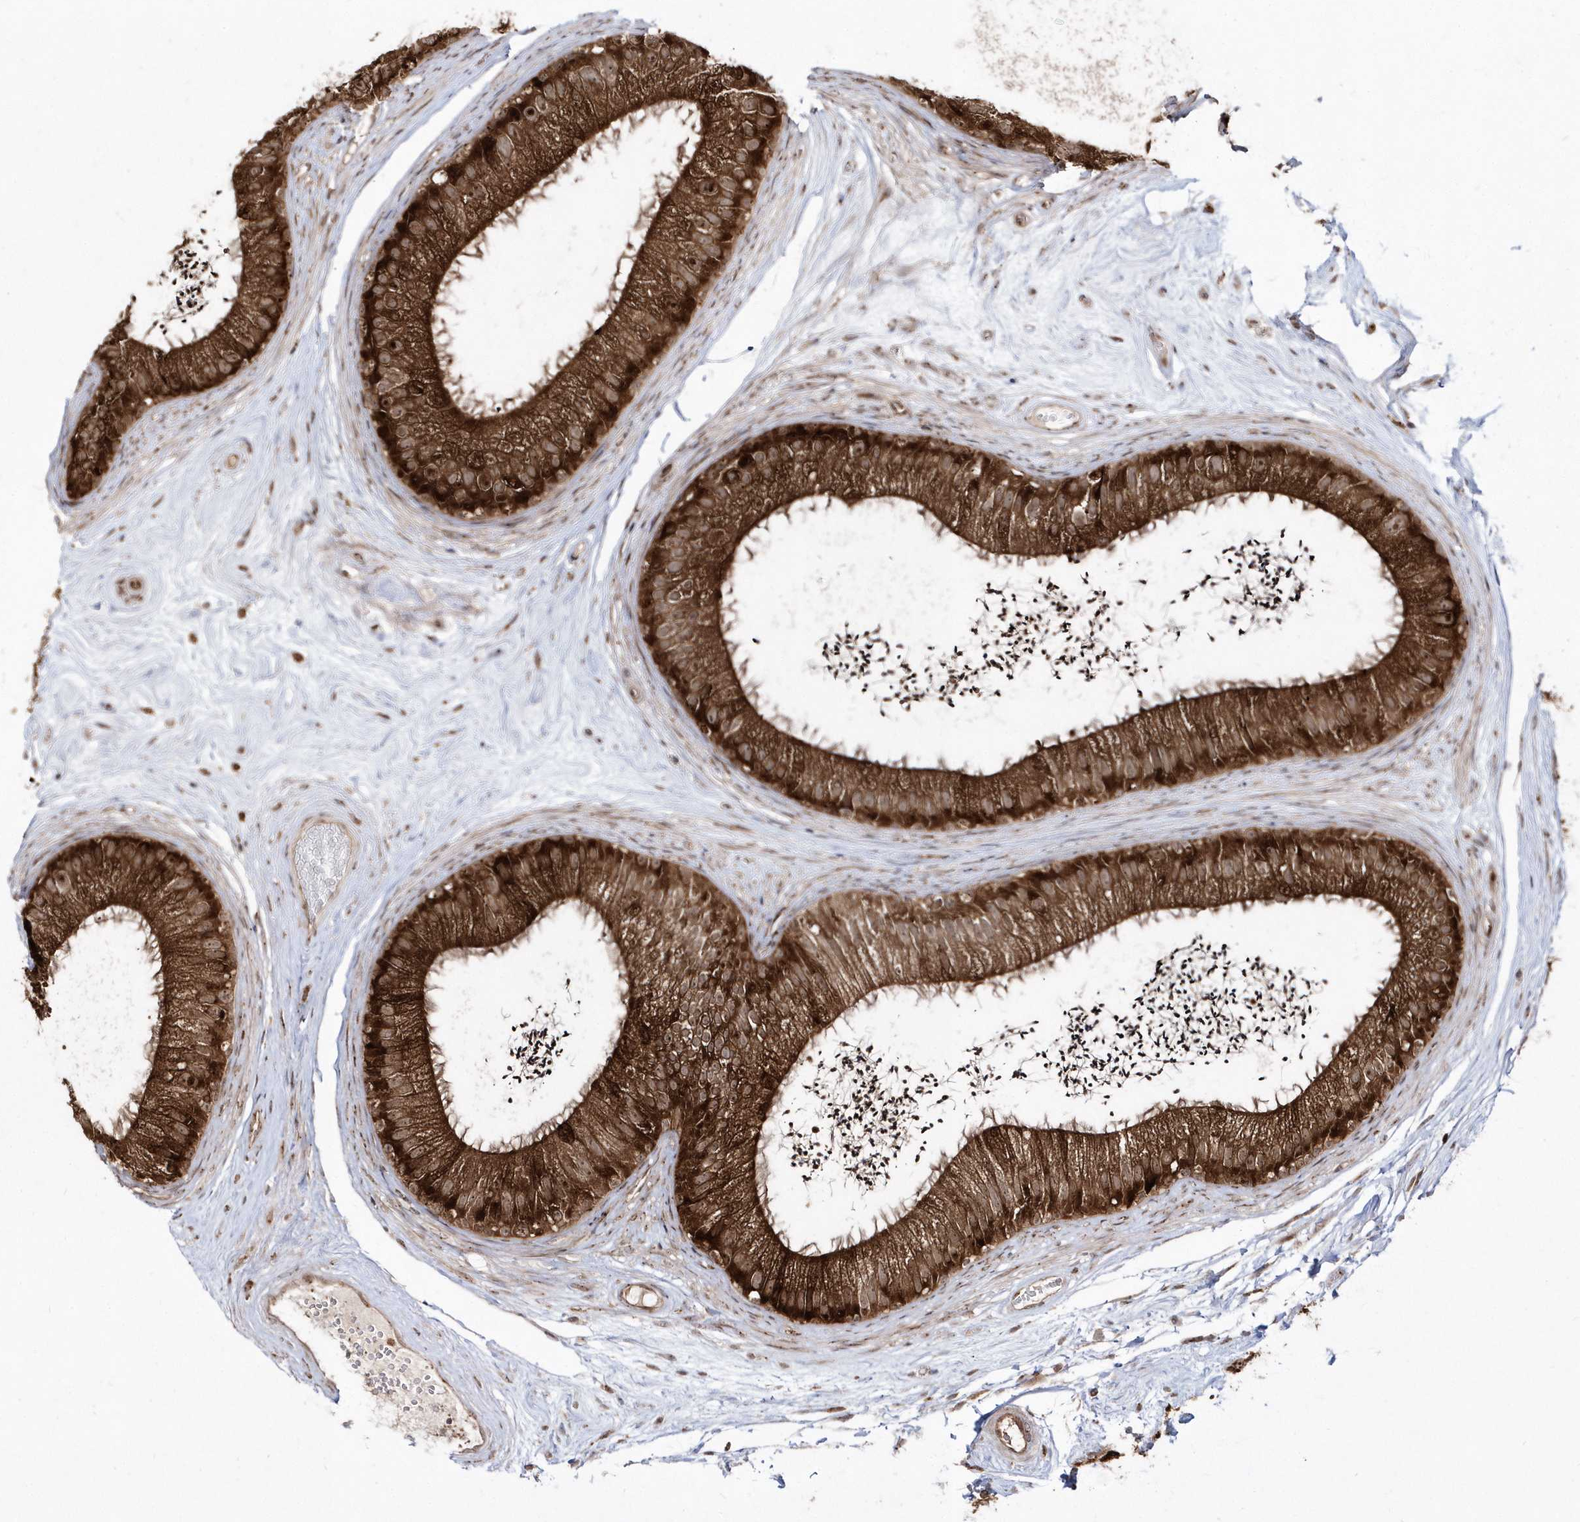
{"staining": {"intensity": "strong", "quantity": ">75%", "location": "cytoplasmic/membranous,nuclear"}, "tissue": "epididymis", "cell_type": "Glandular cells", "image_type": "normal", "snomed": [{"axis": "morphology", "description": "Normal tissue, NOS"}, {"axis": "topography", "description": "Epididymis"}], "caption": "The image shows staining of unremarkable epididymis, revealing strong cytoplasmic/membranous,nuclear protein expression (brown color) within glandular cells.", "gene": "EPC2", "patient": {"sex": "male", "age": 77}}